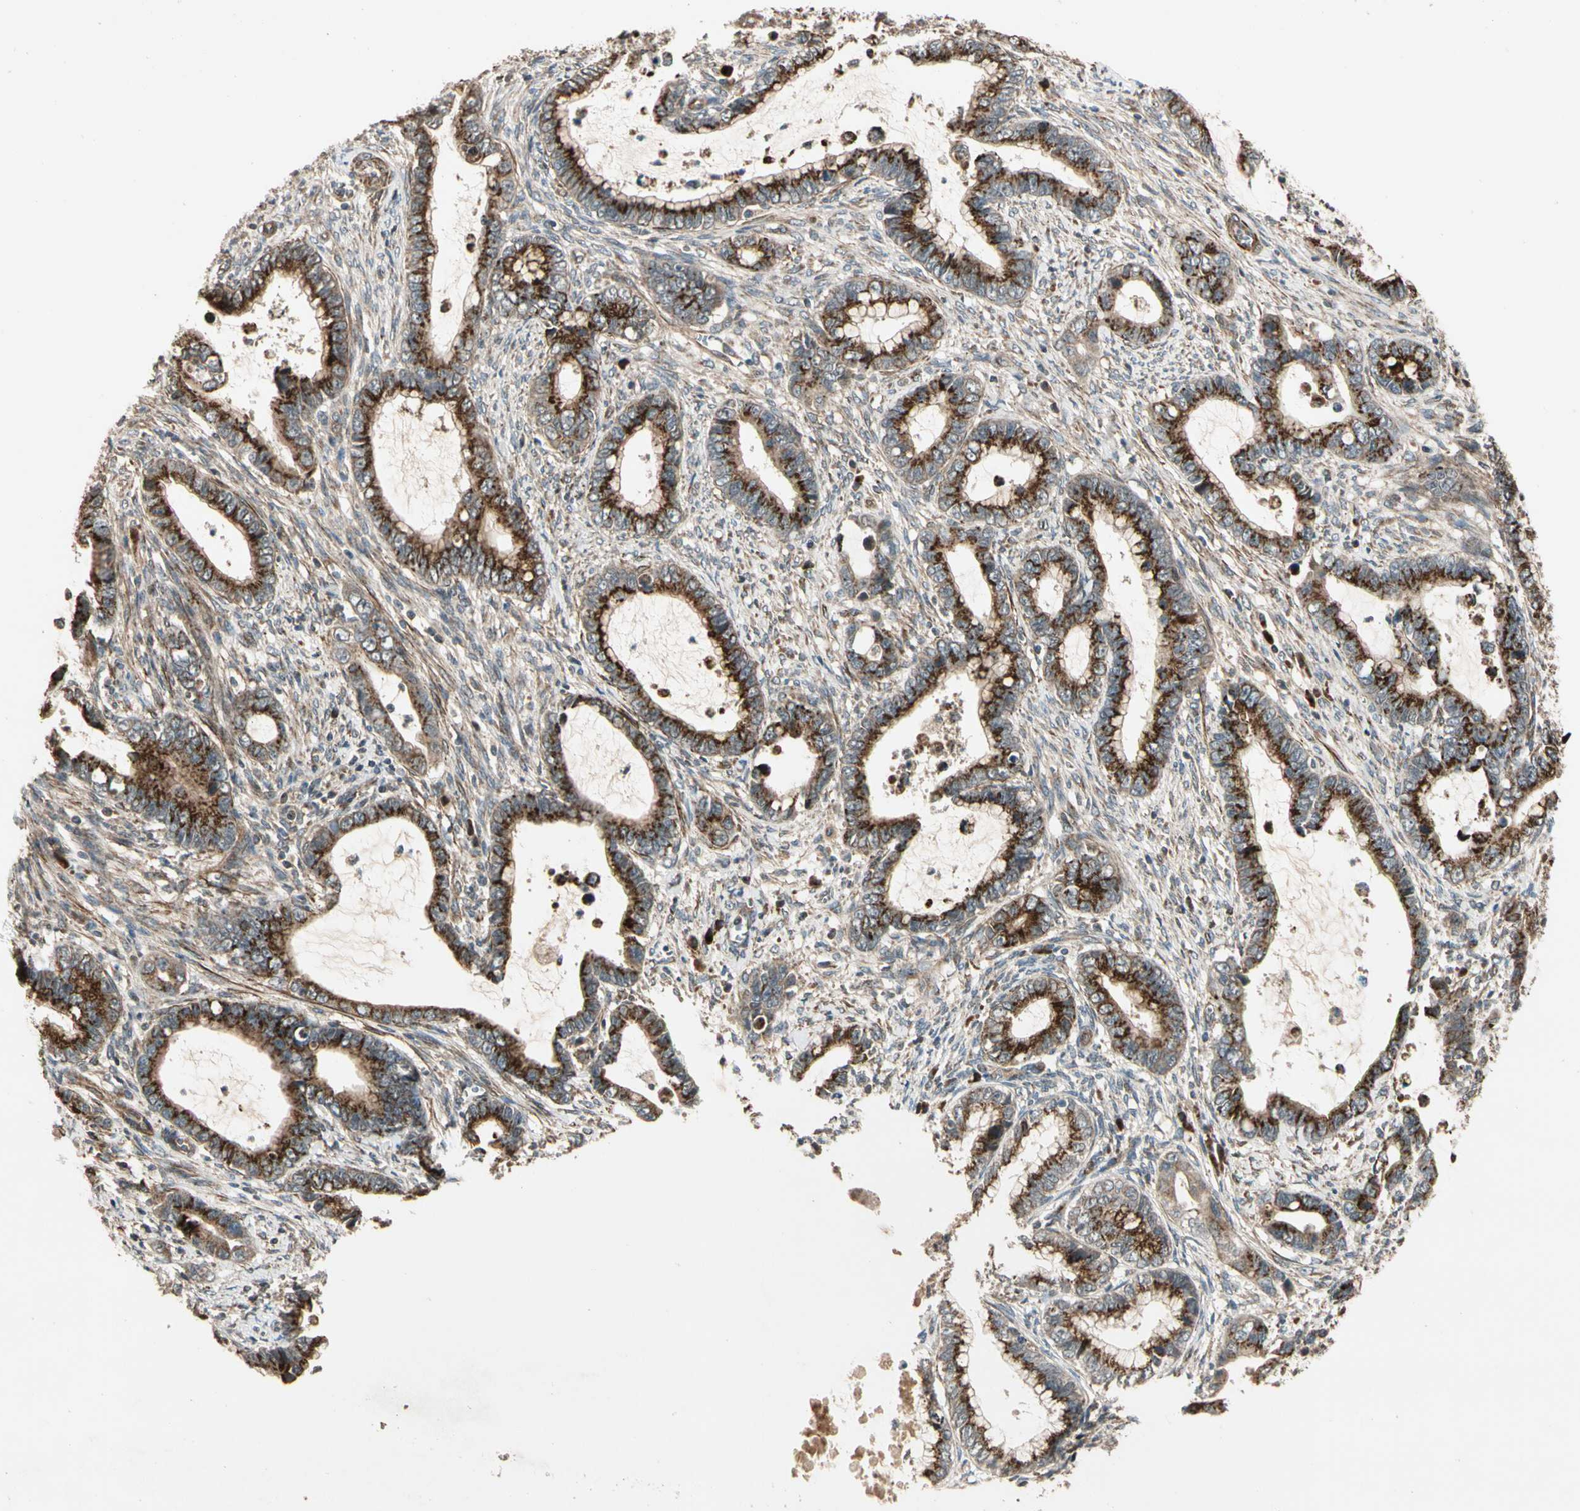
{"staining": {"intensity": "strong", "quantity": ">75%", "location": "cytoplasmic/membranous"}, "tissue": "cervical cancer", "cell_type": "Tumor cells", "image_type": "cancer", "snomed": [{"axis": "morphology", "description": "Adenocarcinoma, NOS"}, {"axis": "topography", "description": "Cervix"}], "caption": "This histopathology image demonstrates IHC staining of cervical adenocarcinoma, with high strong cytoplasmic/membranous expression in approximately >75% of tumor cells.", "gene": "GCK", "patient": {"sex": "female", "age": 44}}